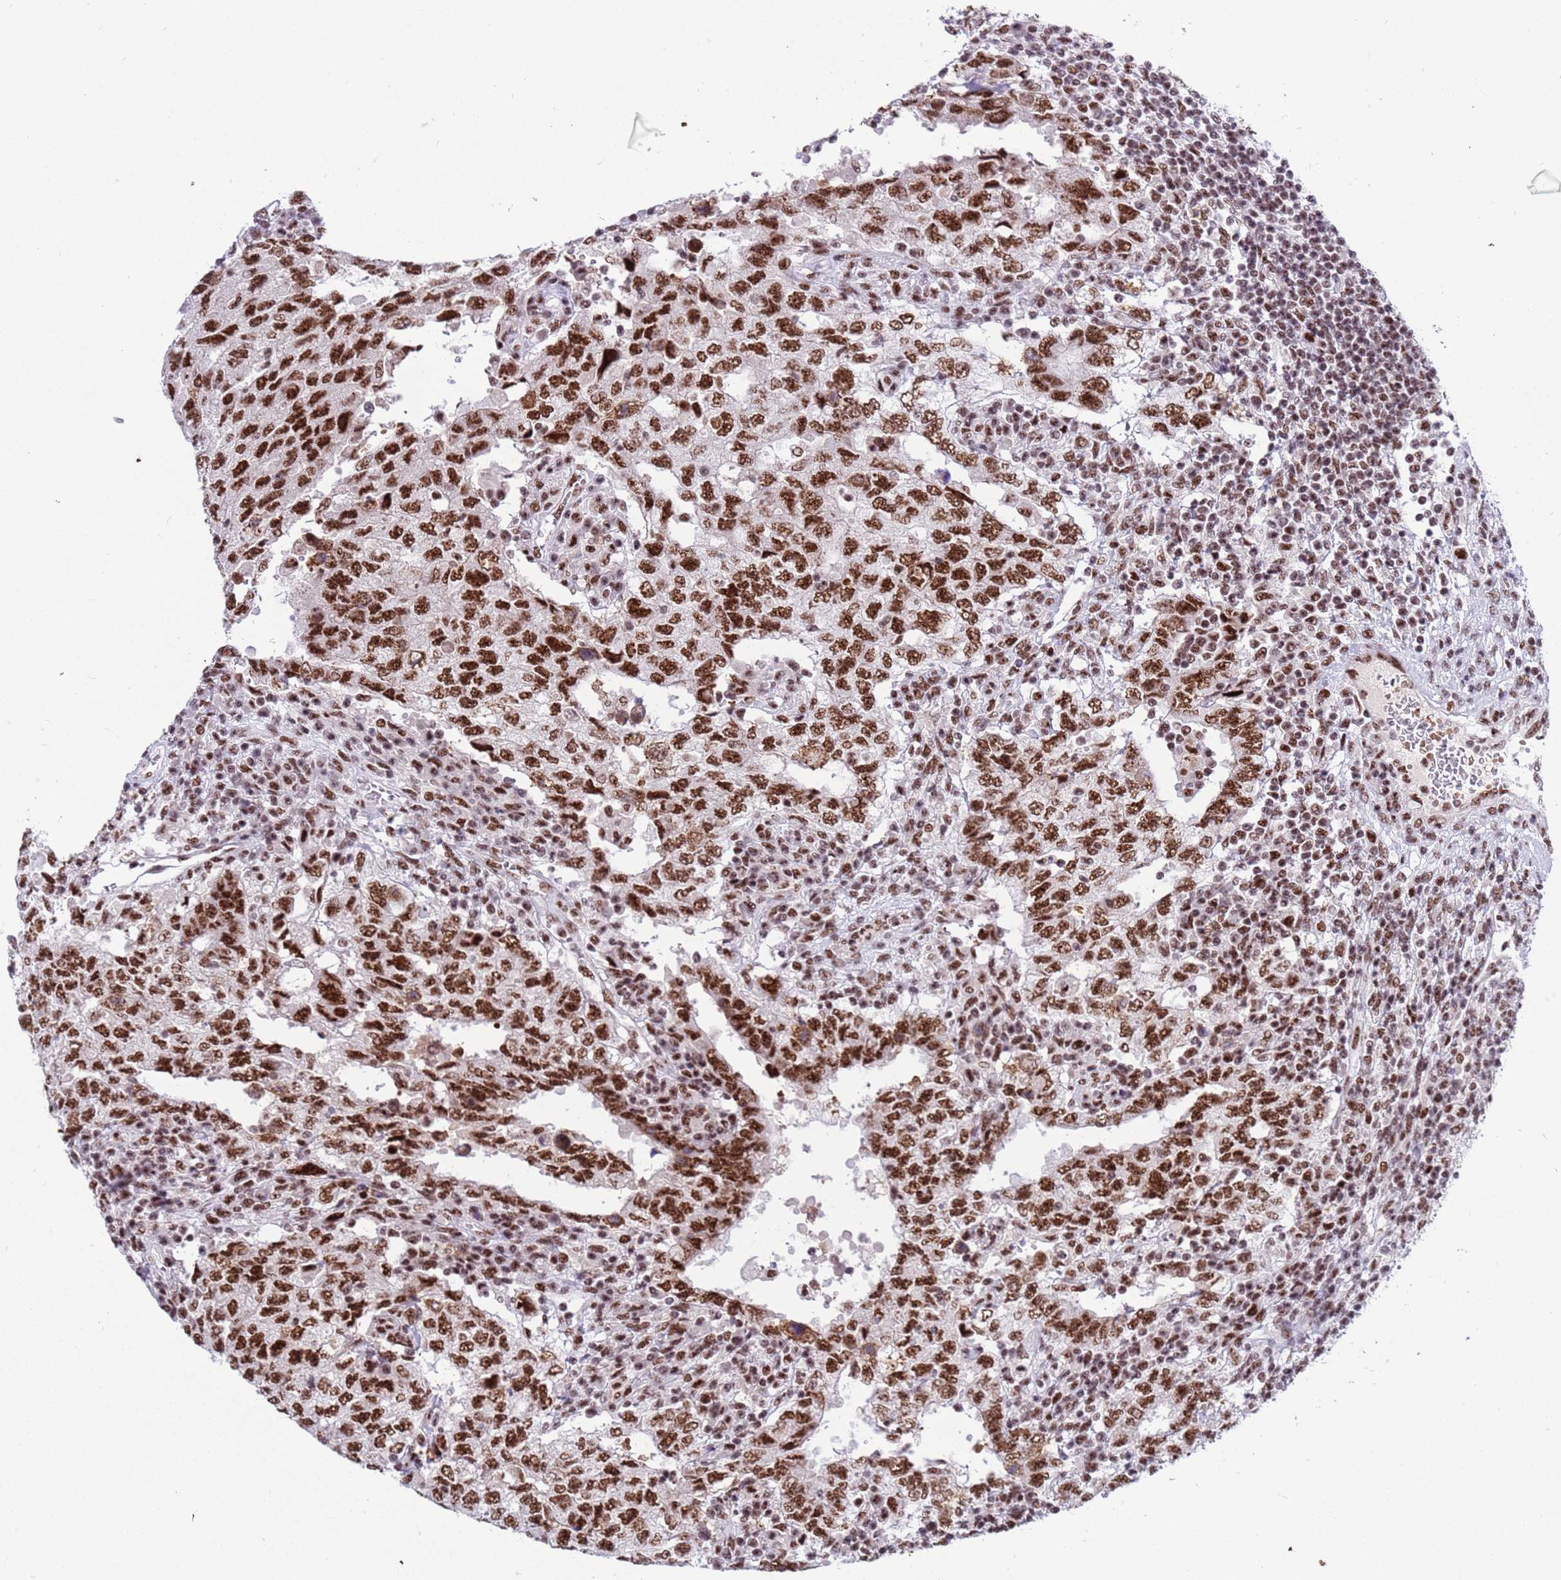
{"staining": {"intensity": "strong", "quantity": ">75%", "location": "nuclear"}, "tissue": "testis cancer", "cell_type": "Tumor cells", "image_type": "cancer", "snomed": [{"axis": "morphology", "description": "Carcinoma, Embryonal, NOS"}, {"axis": "topography", "description": "Testis"}], "caption": "The photomicrograph reveals immunohistochemical staining of testis cancer. There is strong nuclear staining is present in approximately >75% of tumor cells.", "gene": "THOC2", "patient": {"sex": "male", "age": 26}}